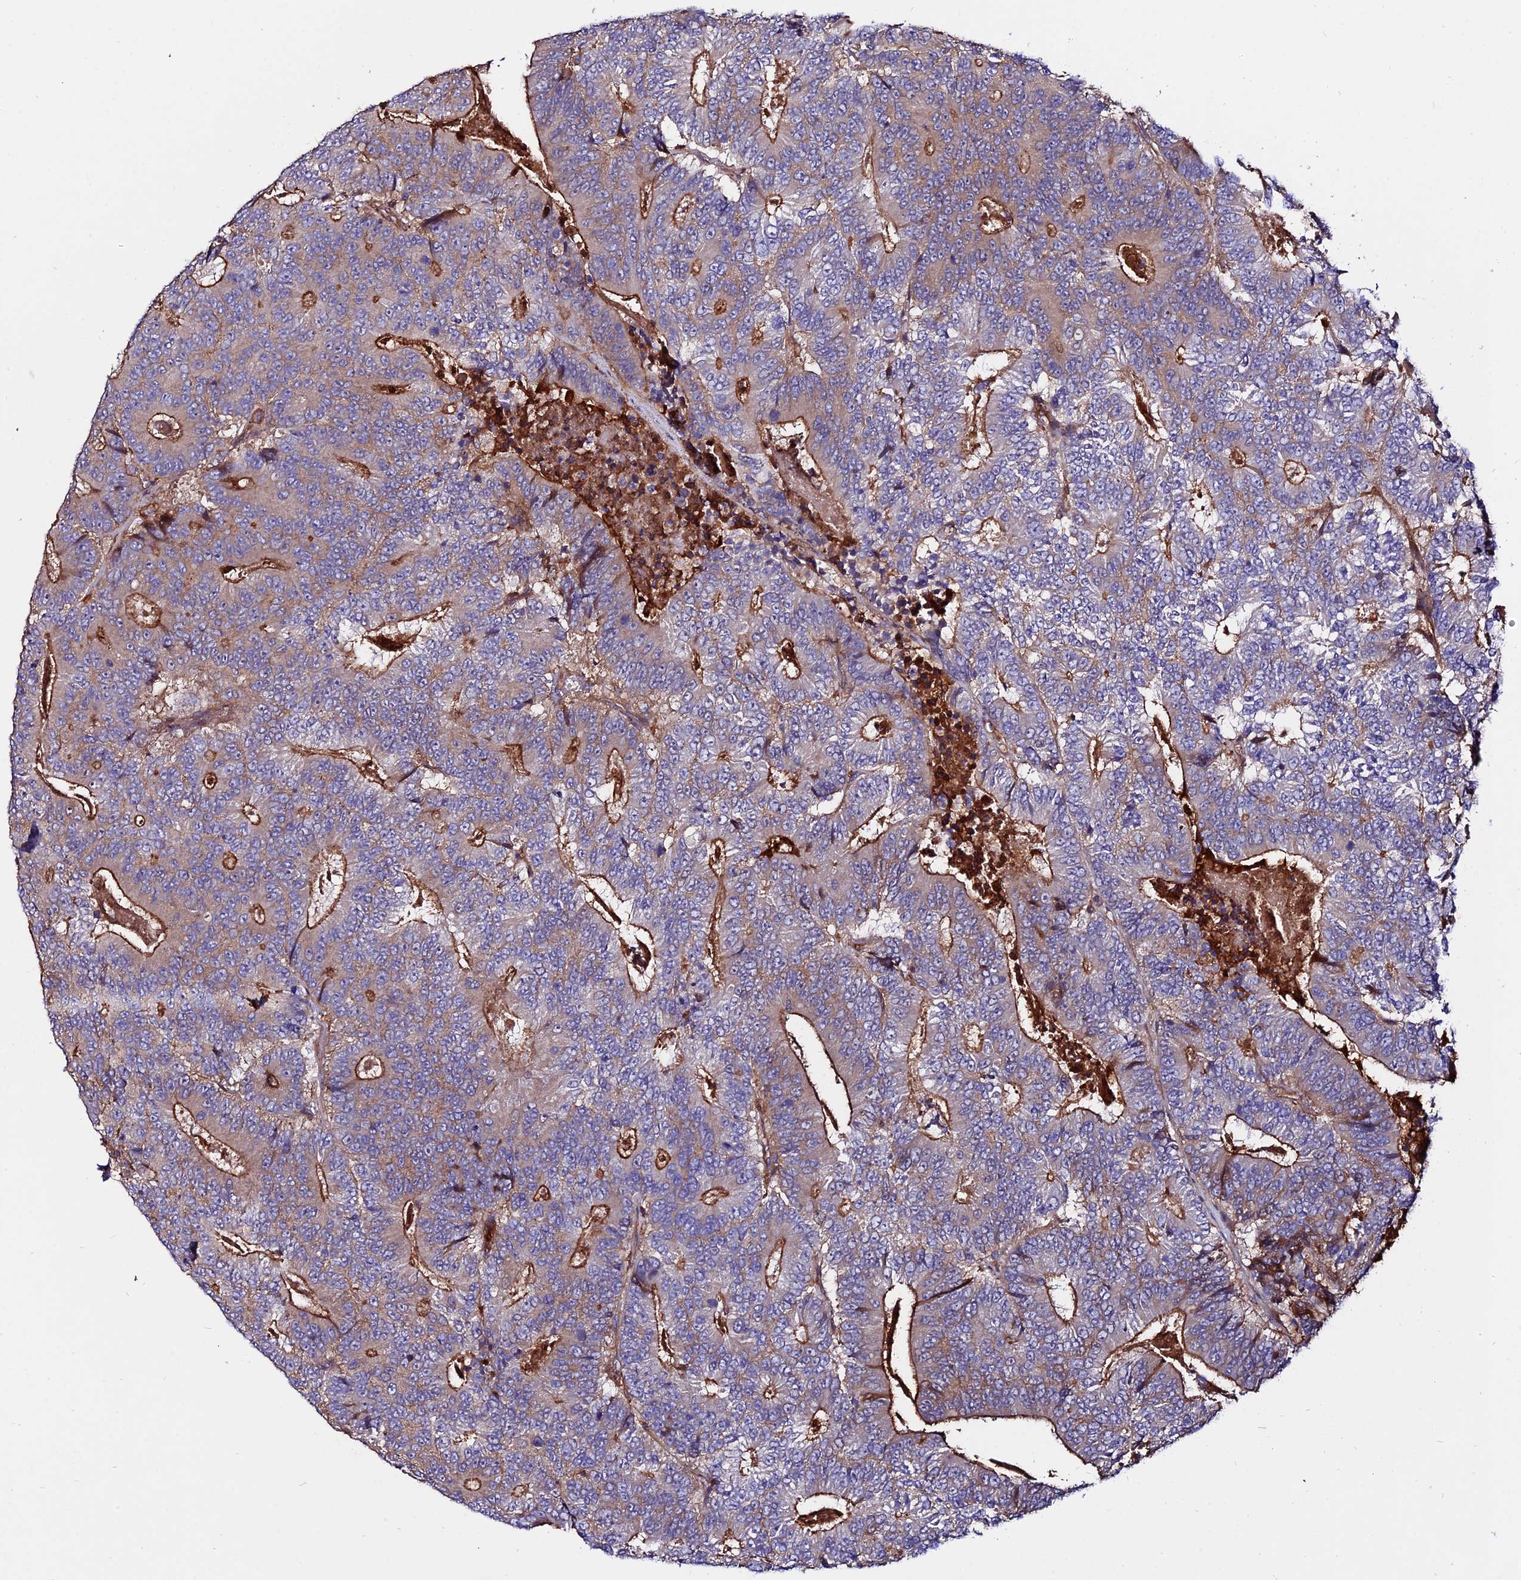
{"staining": {"intensity": "moderate", "quantity": "25%-75%", "location": "cytoplasmic/membranous"}, "tissue": "colorectal cancer", "cell_type": "Tumor cells", "image_type": "cancer", "snomed": [{"axis": "morphology", "description": "Adenocarcinoma, NOS"}, {"axis": "topography", "description": "Colon"}], "caption": "IHC of colorectal cancer shows medium levels of moderate cytoplasmic/membranous expression in approximately 25%-75% of tumor cells.", "gene": "PYM1", "patient": {"sex": "male", "age": 83}}